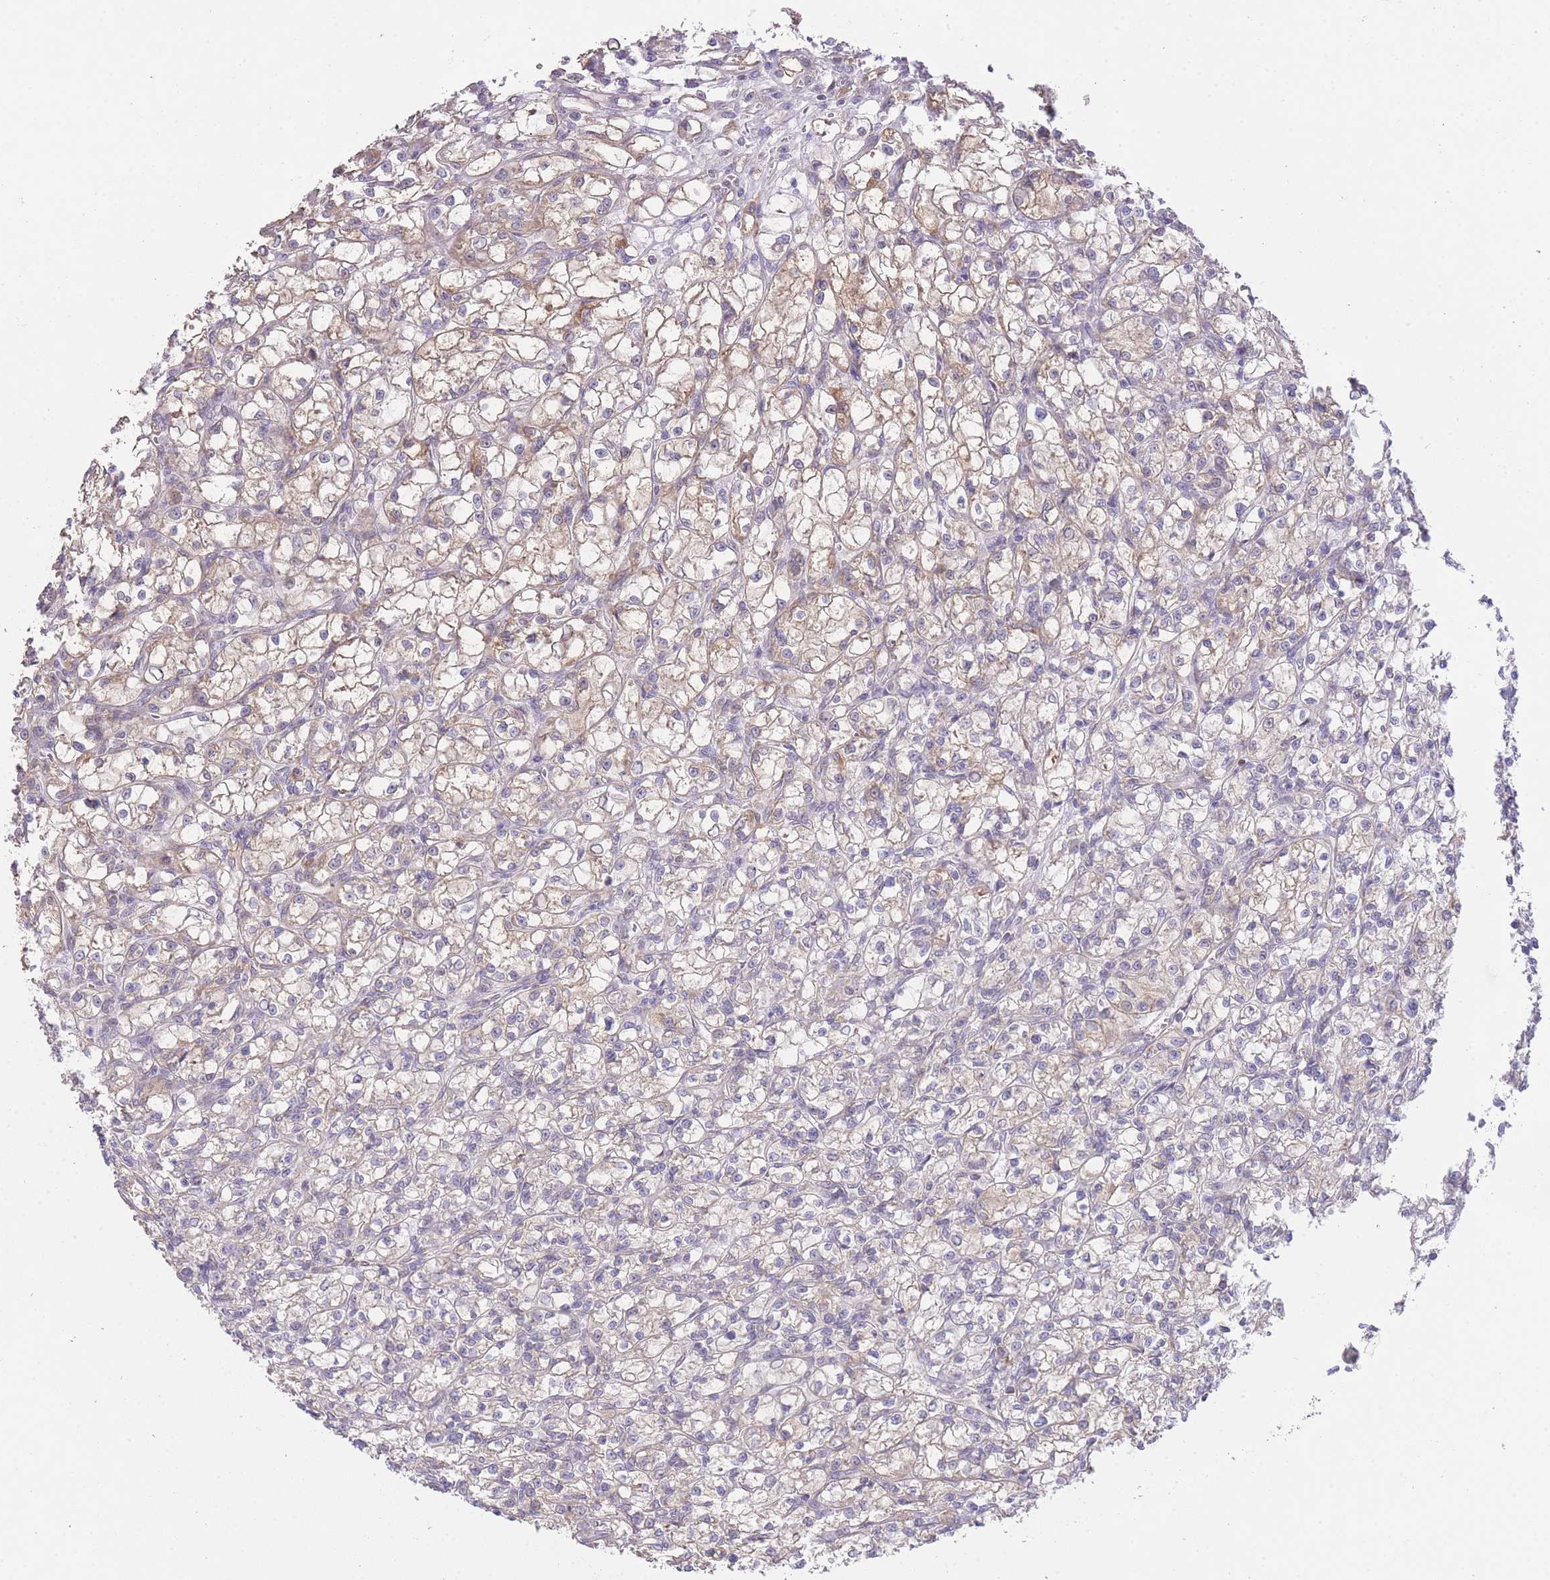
{"staining": {"intensity": "weak", "quantity": "25%-75%", "location": "cytoplasmic/membranous"}, "tissue": "renal cancer", "cell_type": "Tumor cells", "image_type": "cancer", "snomed": [{"axis": "morphology", "description": "Adenocarcinoma, NOS"}, {"axis": "topography", "description": "Kidney"}], "caption": "Immunohistochemical staining of human renal cancer demonstrates low levels of weak cytoplasmic/membranous positivity in approximately 25%-75% of tumor cells.", "gene": "CTBP1", "patient": {"sex": "female", "age": 59}}